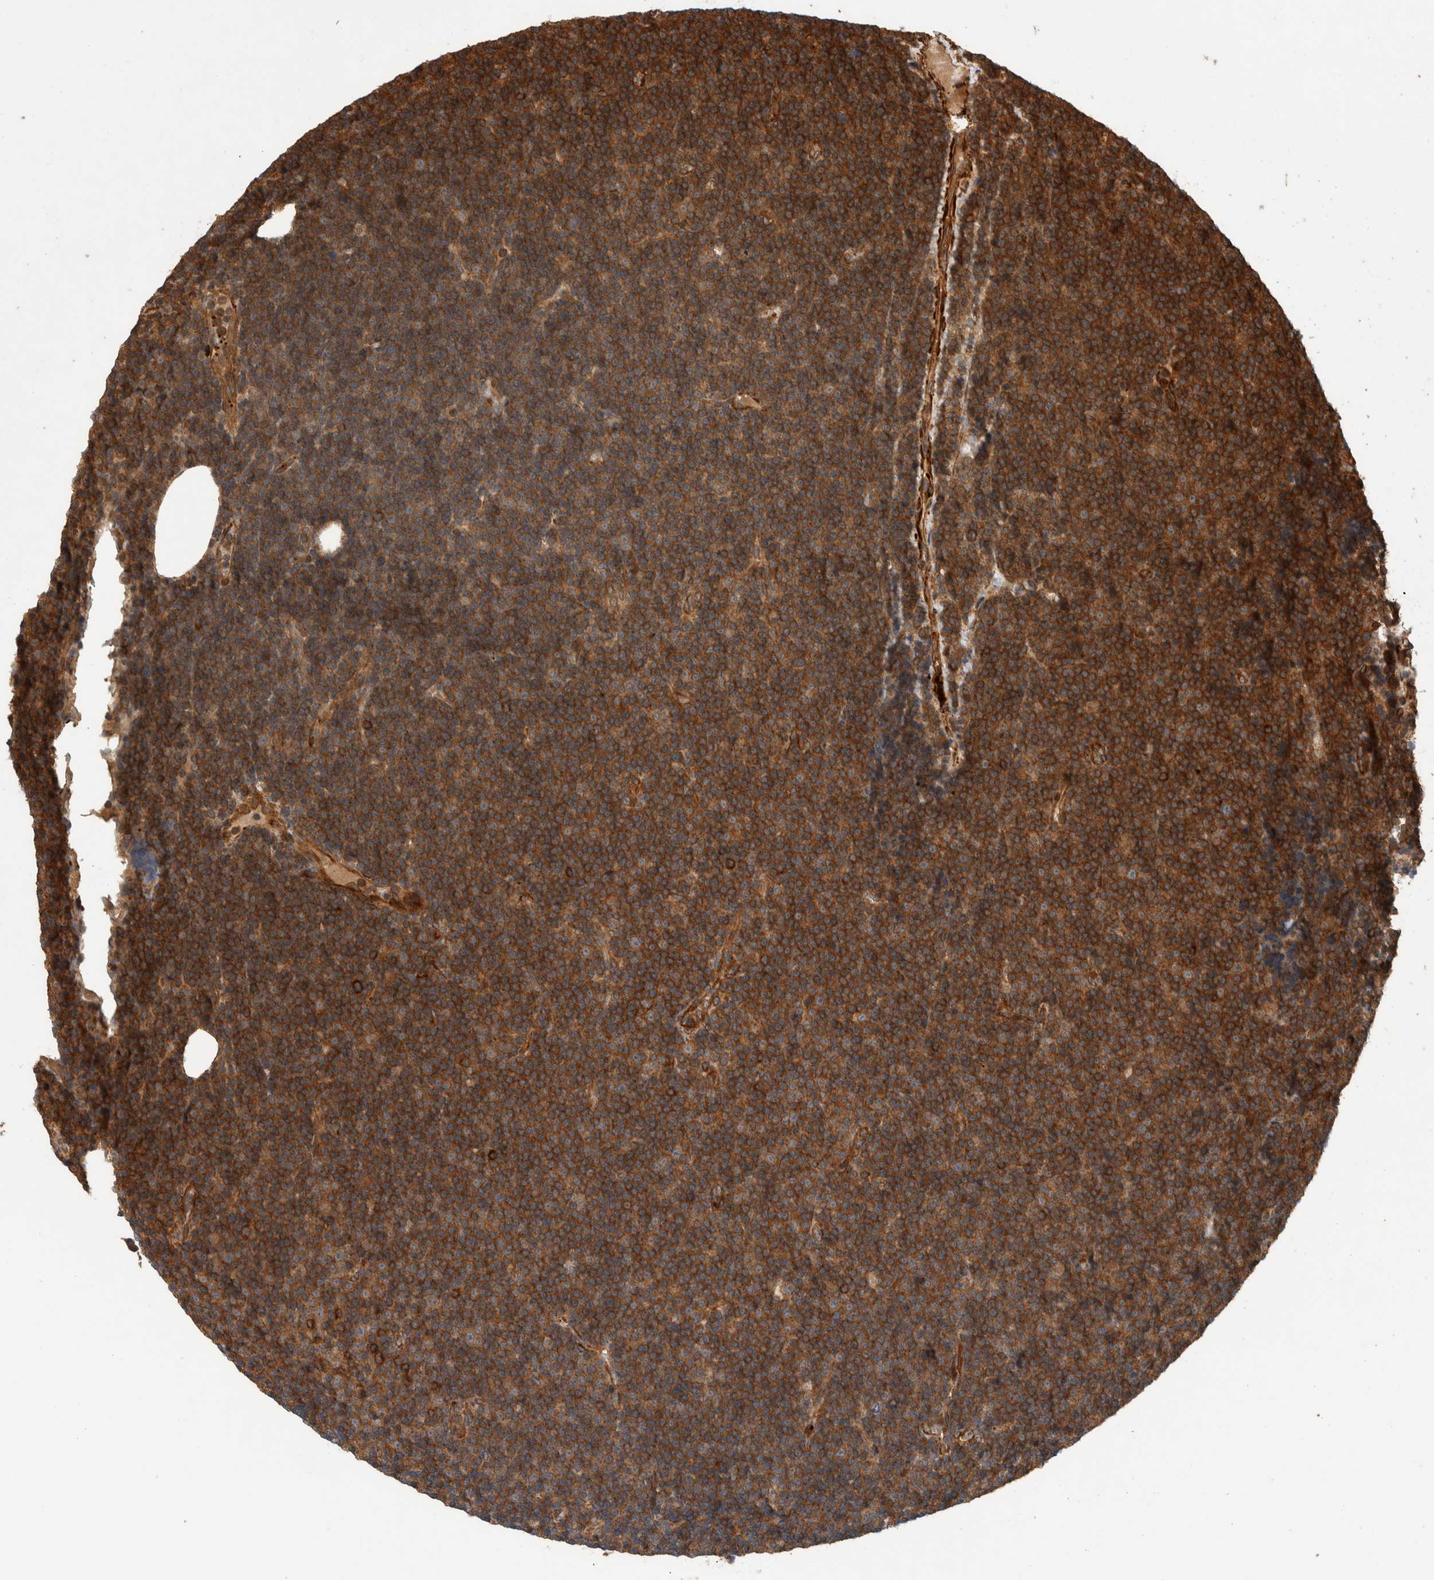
{"staining": {"intensity": "strong", "quantity": "25%-75%", "location": "cytoplasmic/membranous"}, "tissue": "lymphoma", "cell_type": "Tumor cells", "image_type": "cancer", "snomed": [{"axis": "morphology", "description": "Malignant lymphoma, non-Hodgkin's type, Low grade"}, {"axis": "topography", "description": "Lymph node"}], "caption": "A high amount of strong cytoplasmic/membranous positivity is identified in about 25%-75% of tumor cells in low-grade malignant lymphoma, non-Hodgkin's type tissue.", "gene": "SYNRG", "patient": {"sex": "female", "age": 67}}